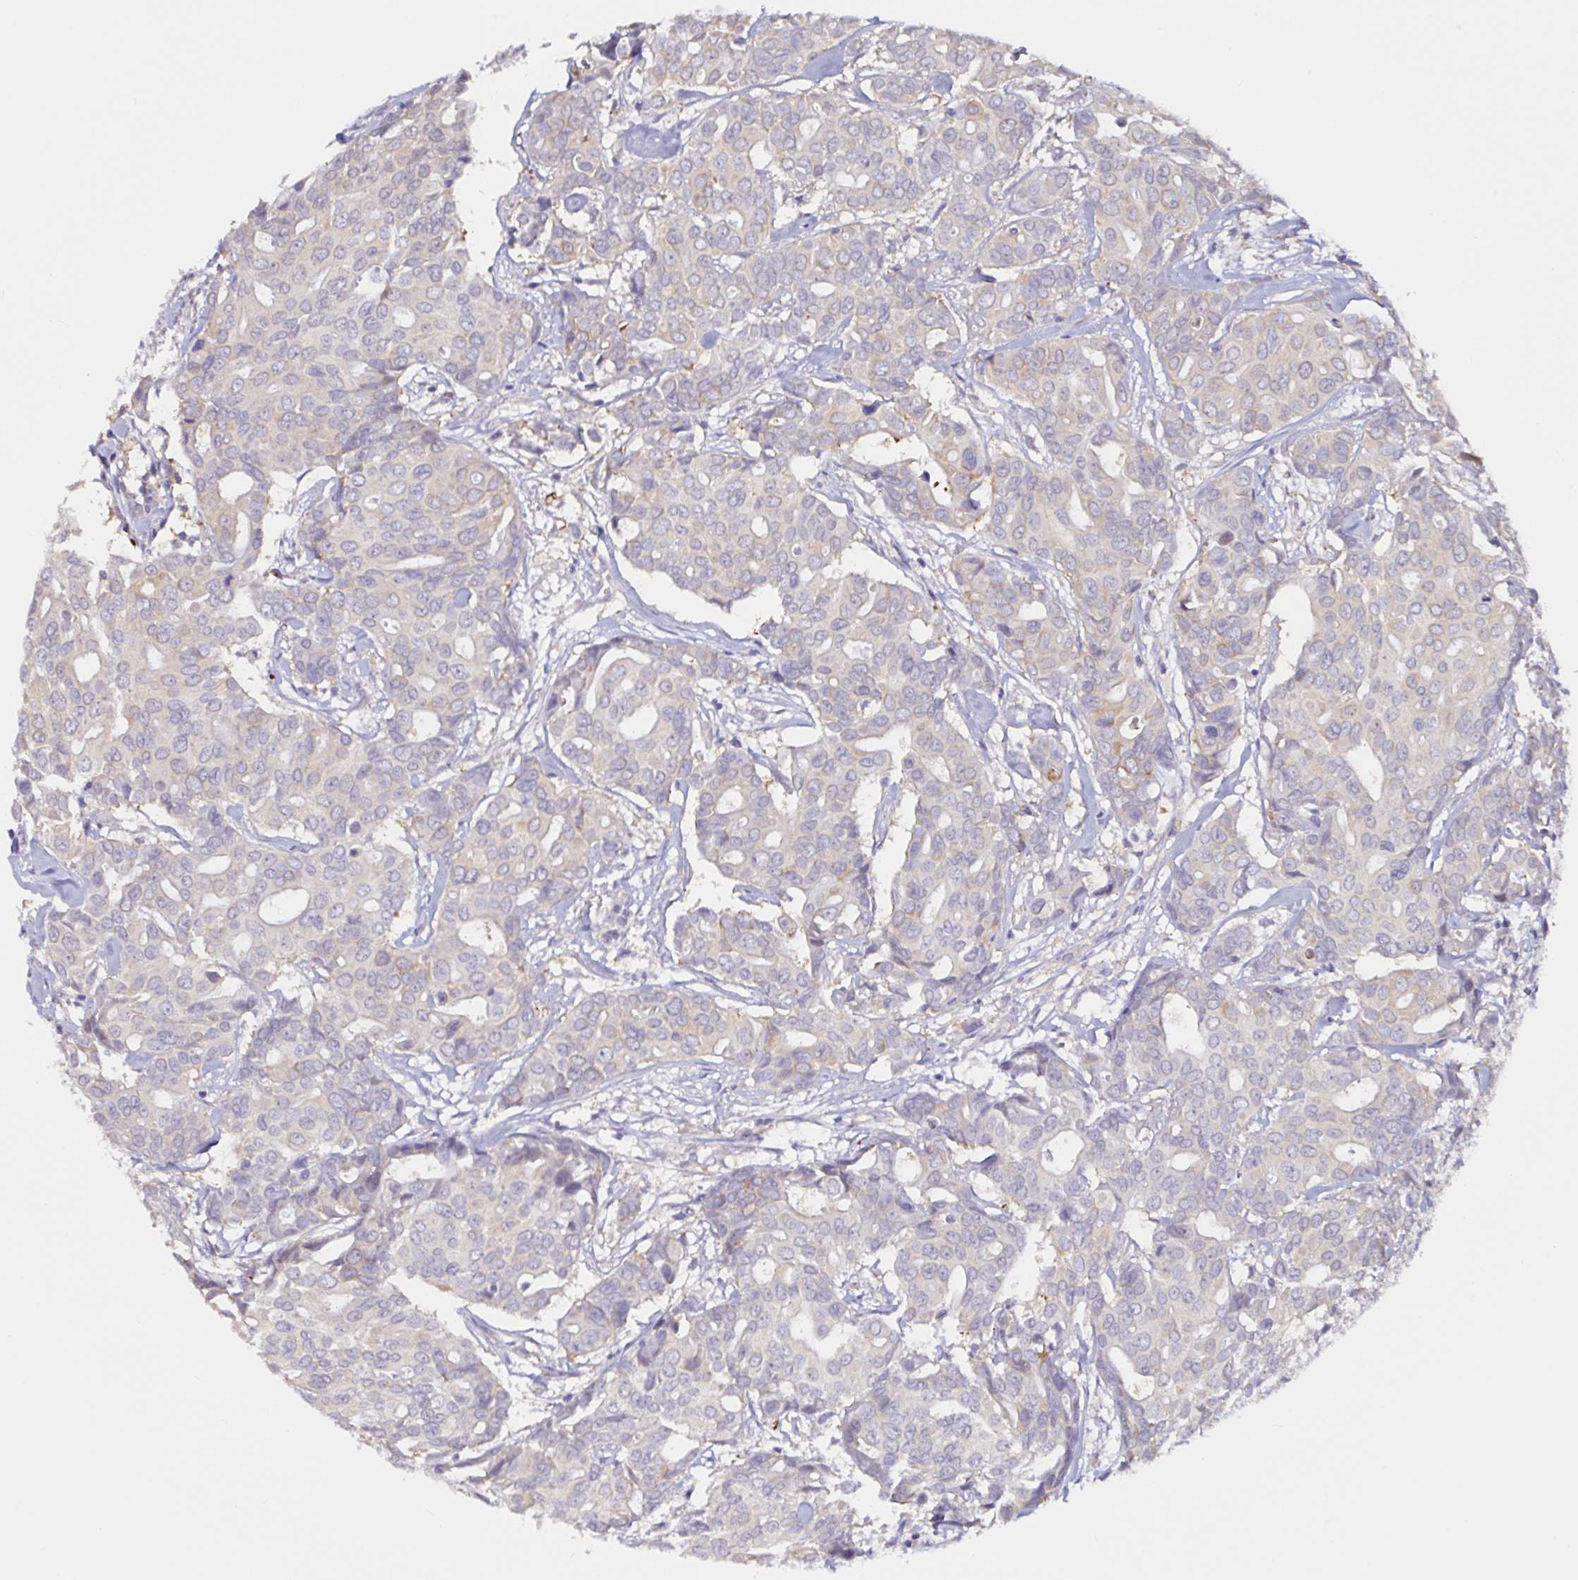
{"staining": {"intensity": "negative", "quantity": "none", "location": "none"}, "tissue": "breast cancer", "cell_type": "Tumor cells", "image_type": "cancer", "snomed": [{"axis": "morphology", "description": "Duct carcinoma"}, {"axis": "topography", "description": "Breast"}], "caption": "The IHC micrograph has no significant positivity in tumor cells of breast invasive ductal carcinoma tissue.", "gene": "RSRP1", "patient": {"sex": "female", "age": 54}}